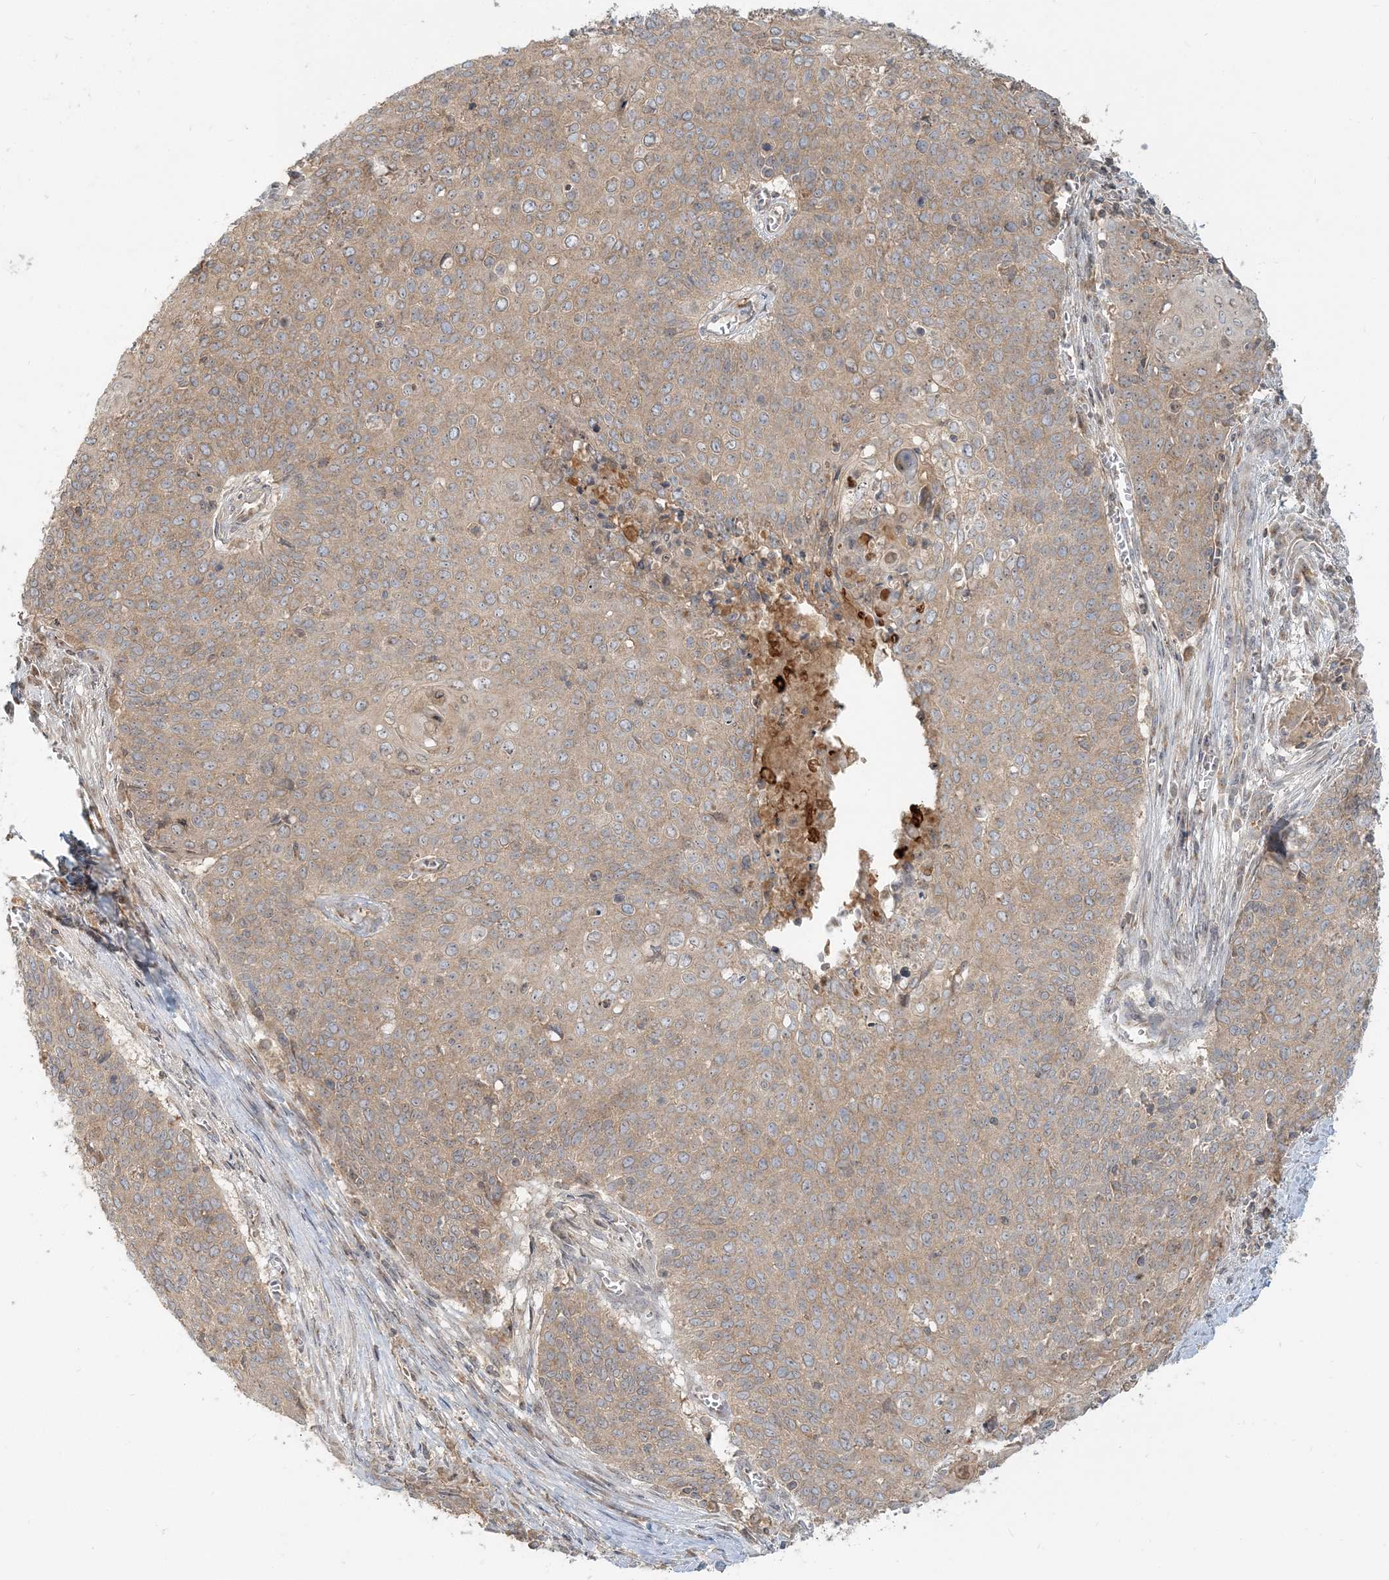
{"staining": {"intensity": "weak", "quantity": ">75%", "location": "cytoplasmic/membranous"}, "tissue": "cervical cancer", "cell_type": "Tumor cells", "image_type": "cancer", "snomed": [{"axis": "morphology", "description": "Squamous cell carcinoma, NOS"}, {"axis": "topography", "description": "Cervix"}], "caption": "Cervical squamous cell carcinoma tissue displays weak cytoplasmic/membranous expression in about >75% of tumor cells, visualized by immunohistochemistry.", "gene": "AP1AR", "patient": {"sex": "female", "age": 39}}